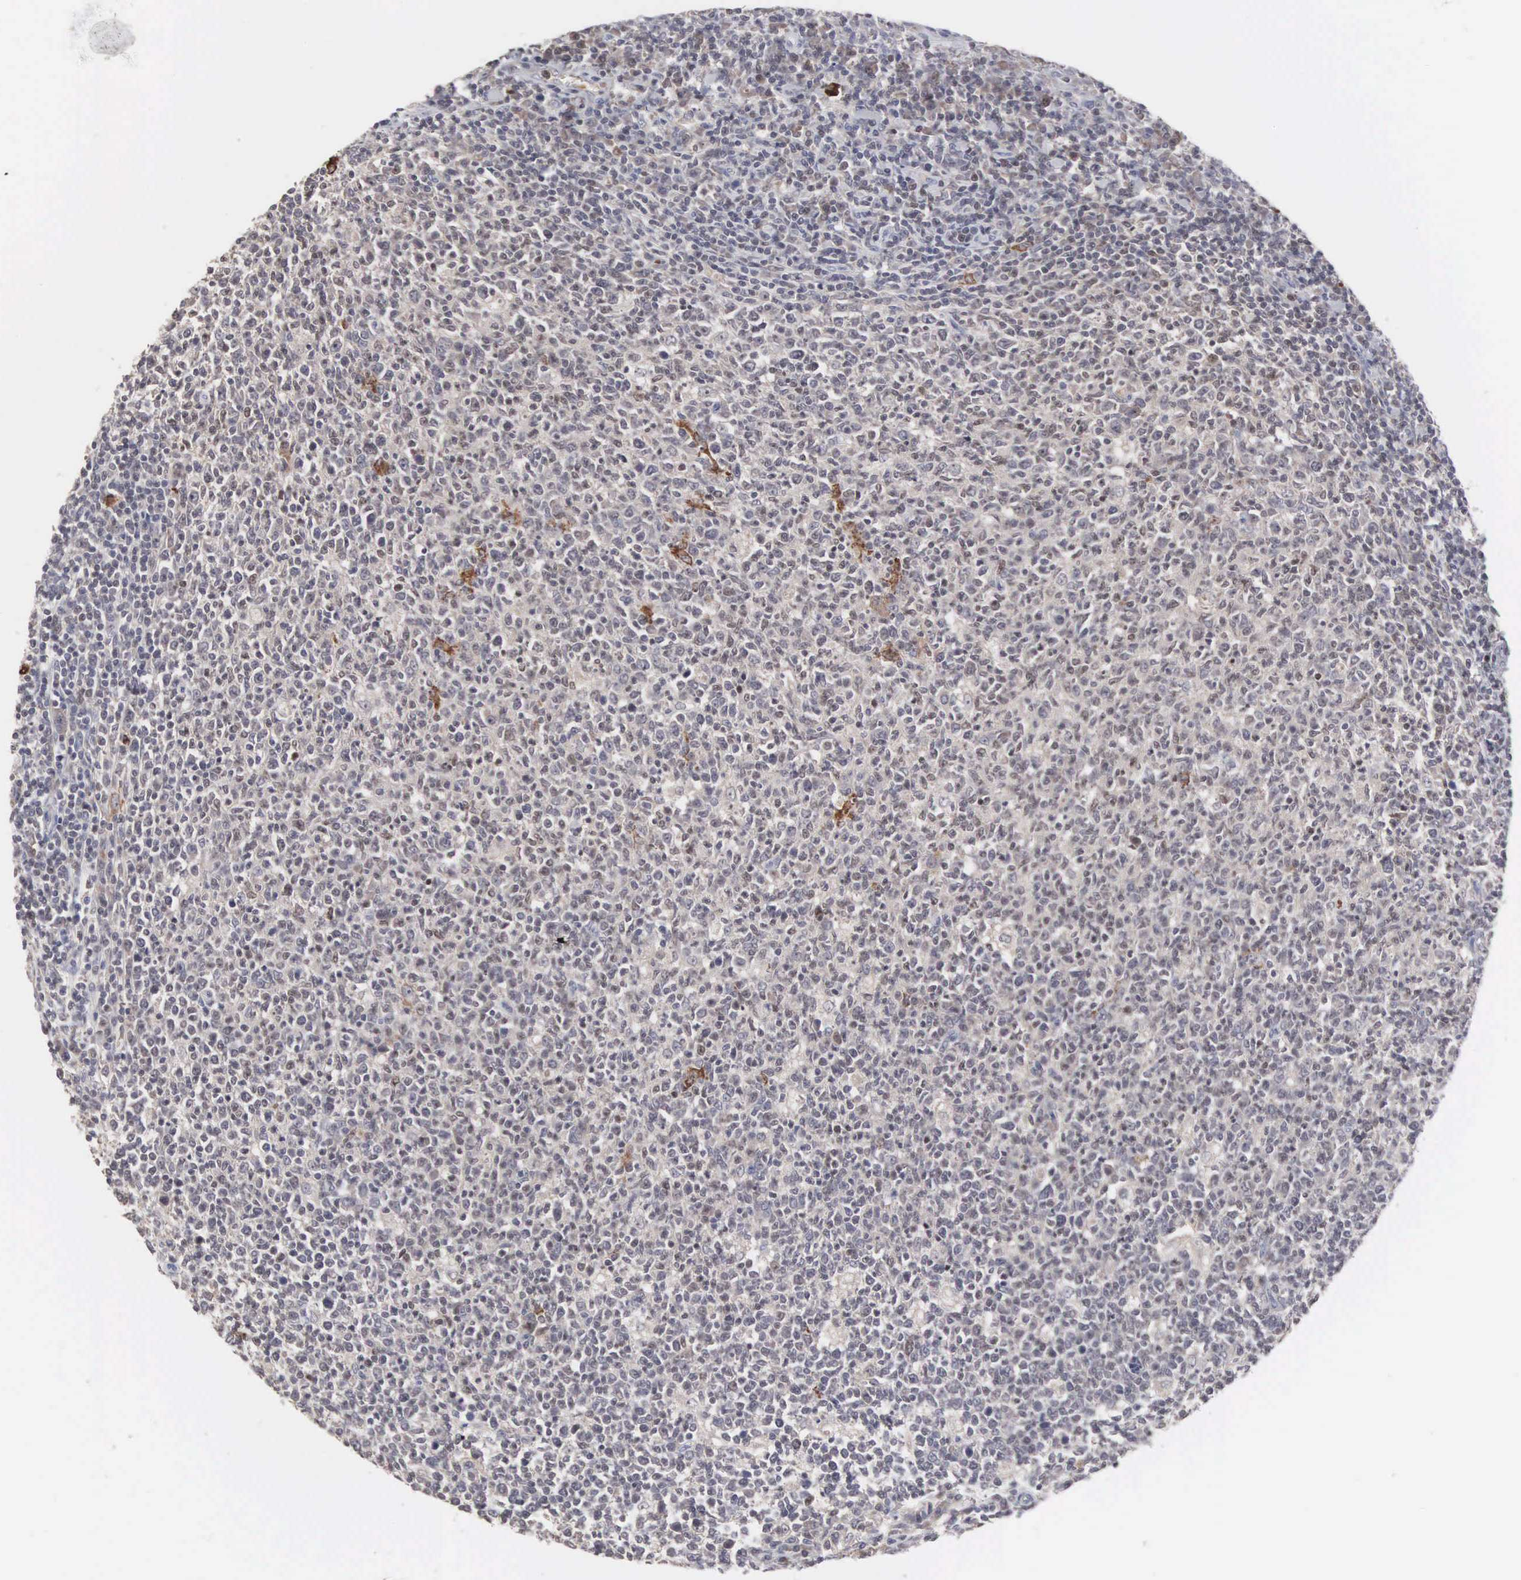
{"staining": {"intensity": "negative", "quantity": "none", "location": "none"}, "tissue": "tonsil", "cell_type": "Germinal center cells", "image_type": "normal", "snomed": [{"axis": "morphology", "description": "Normal tissue, NOS"}, {"axis": "topography", "description": "Tonsil"}], "caption": "Immunohistochemistry (IHC) micrograph of normal tonsil: tonsil stained with DAB (3,3'-diaminobenzidine) reveals no significant protein positivity in germinal center cells.", "gene": "ACOT4", "patient": {"sex": "male", "age": 6}}